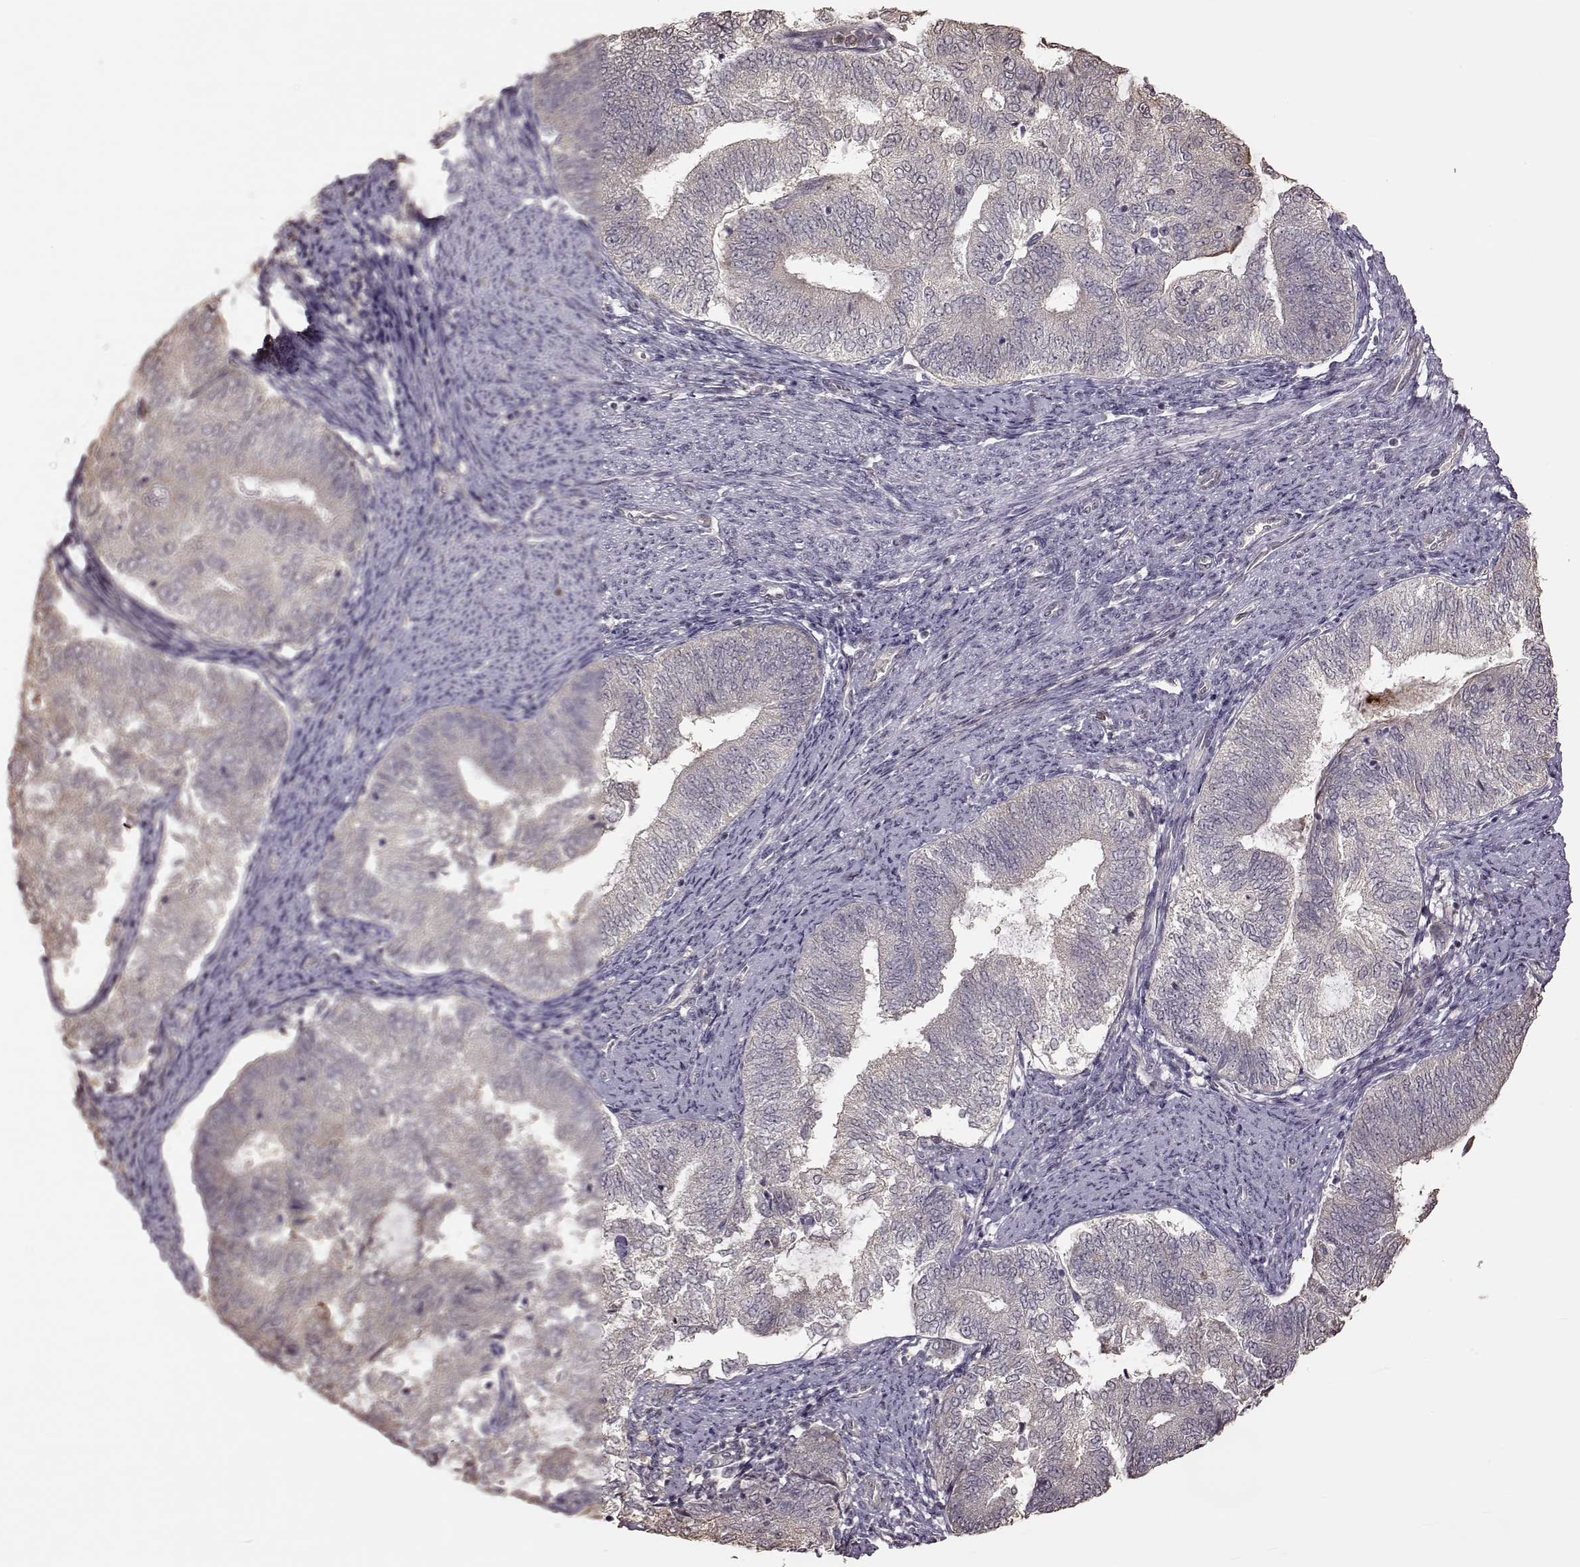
{"staining": {"intensity": "negative", "quantity": "none", "location": "none"}, "tissue": "endometrial cancer", "cell_type": "Tumor cells", "image_type": "cancer", "snomed": [{"axis": "morphology", "description": "Adenocarcinoma, NOS"}, {"axis": "topography", "description": "Endometrium"}], "caption": "Immunohistochemical staining of endometrial cancer exhibits no significant expression in tumor cells.", "gene": "CRB1", "patient": {"sex": "female", "age": 65}}